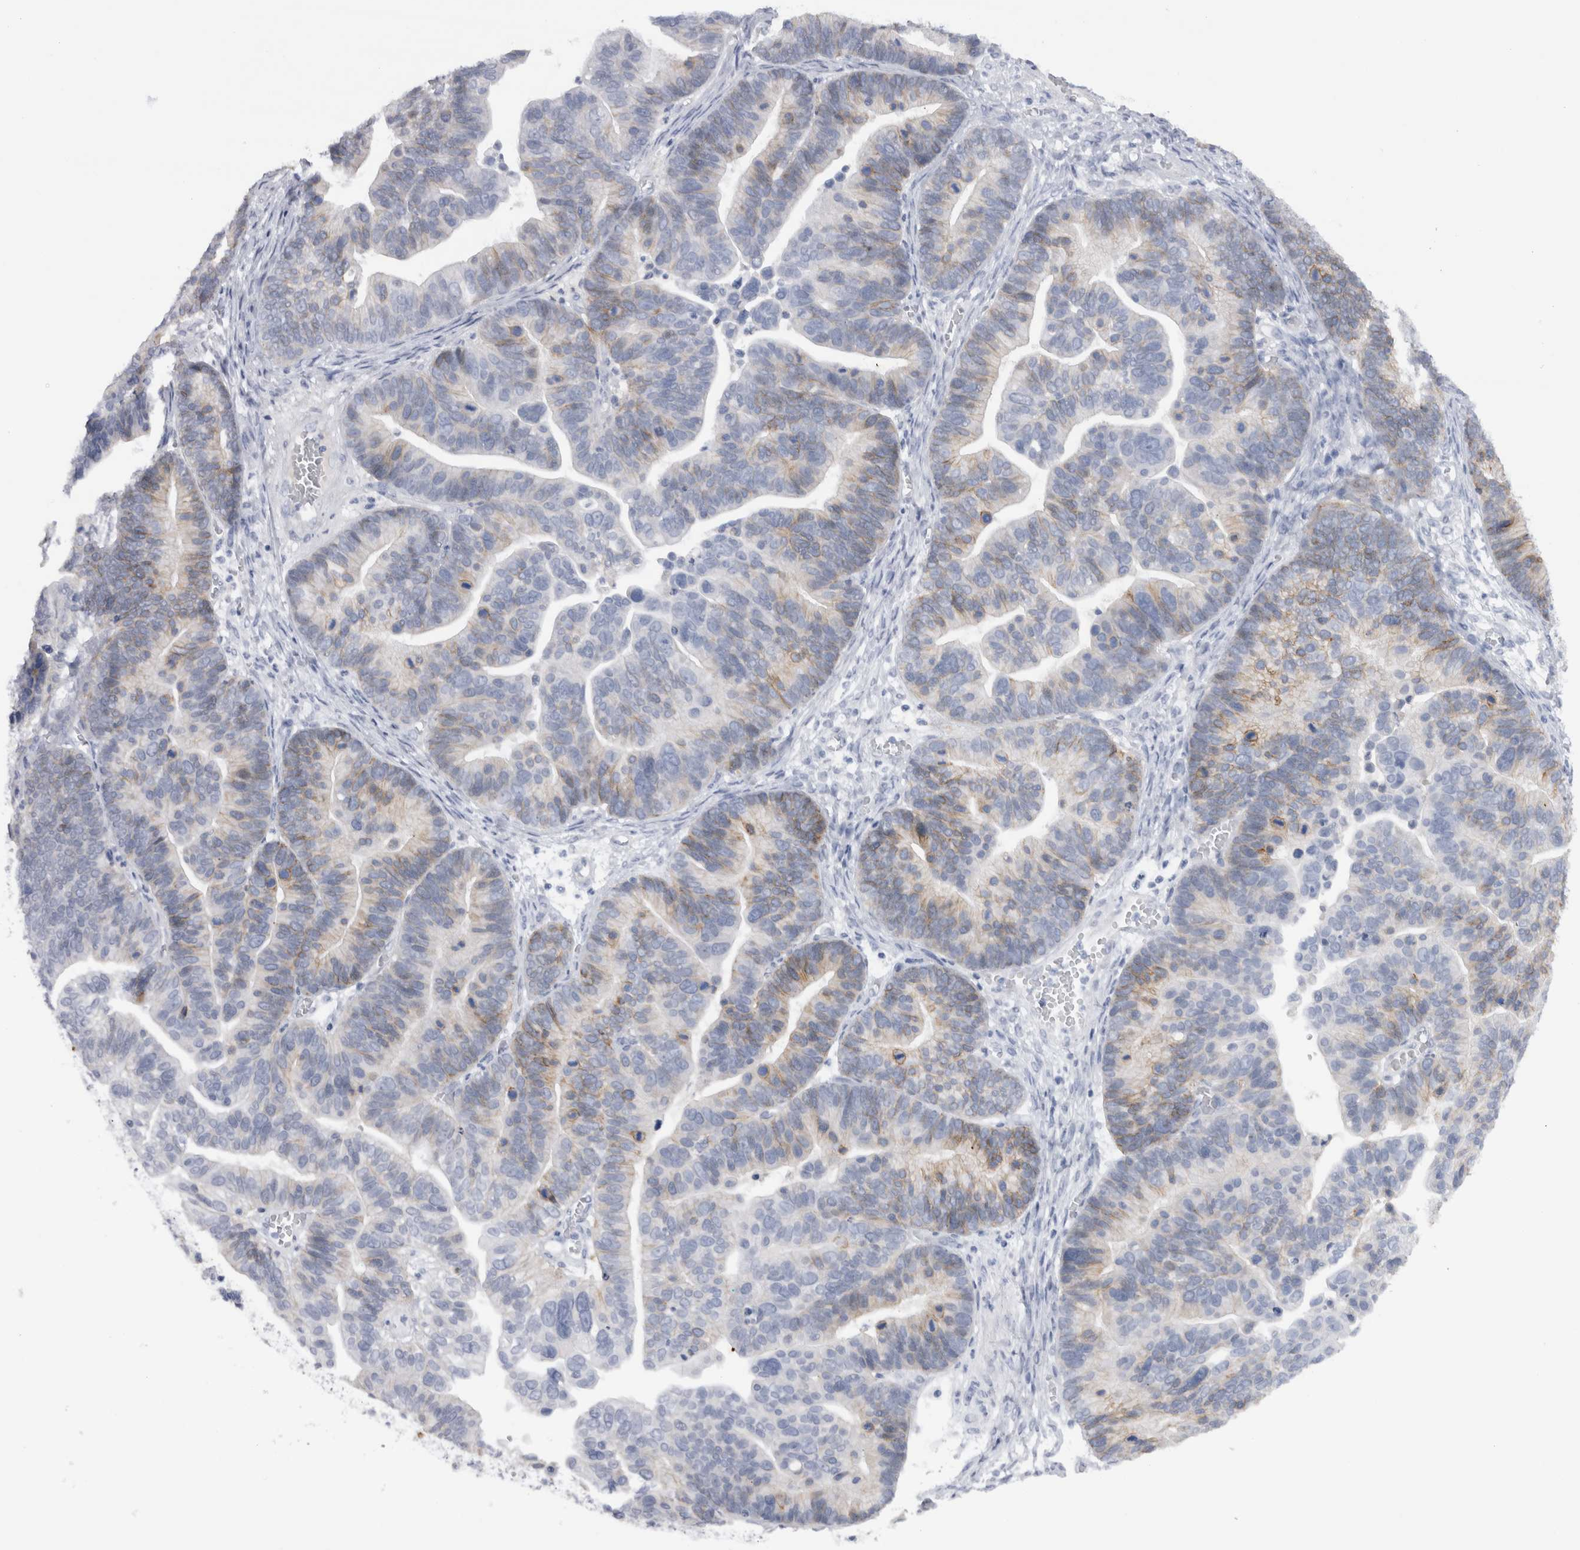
{"staining": {"intensity": "weak", "quantity": "25%-75%", "location": "cytoplasmic/membranous"}, "tissue": "ovarian cancer", "cell_type": "Tumor cells", "image_type": "cancer", "snomed": [{"axis": "morphology", "description": "Cystadenocarcinoma, serous, NOS"}, {"axis": "topography", "description": "Ovary"}], "caption": "Immunohistochemistry staining of serous cystadenocarcinoma (ovarian), which shows low levels of weak cytoplasmic/membranous staining in about 25%-75% of tumor cells indicating weak cytoplasmic/membranous protein staining. The staining was performed using DAB (3,3'-diaminobenzidine) (brown) for protein detection and nuclei were counterstained in hematoxylin (blue).", "gene": "CDH17", "patient": {"sex": "female", "age": 56}}